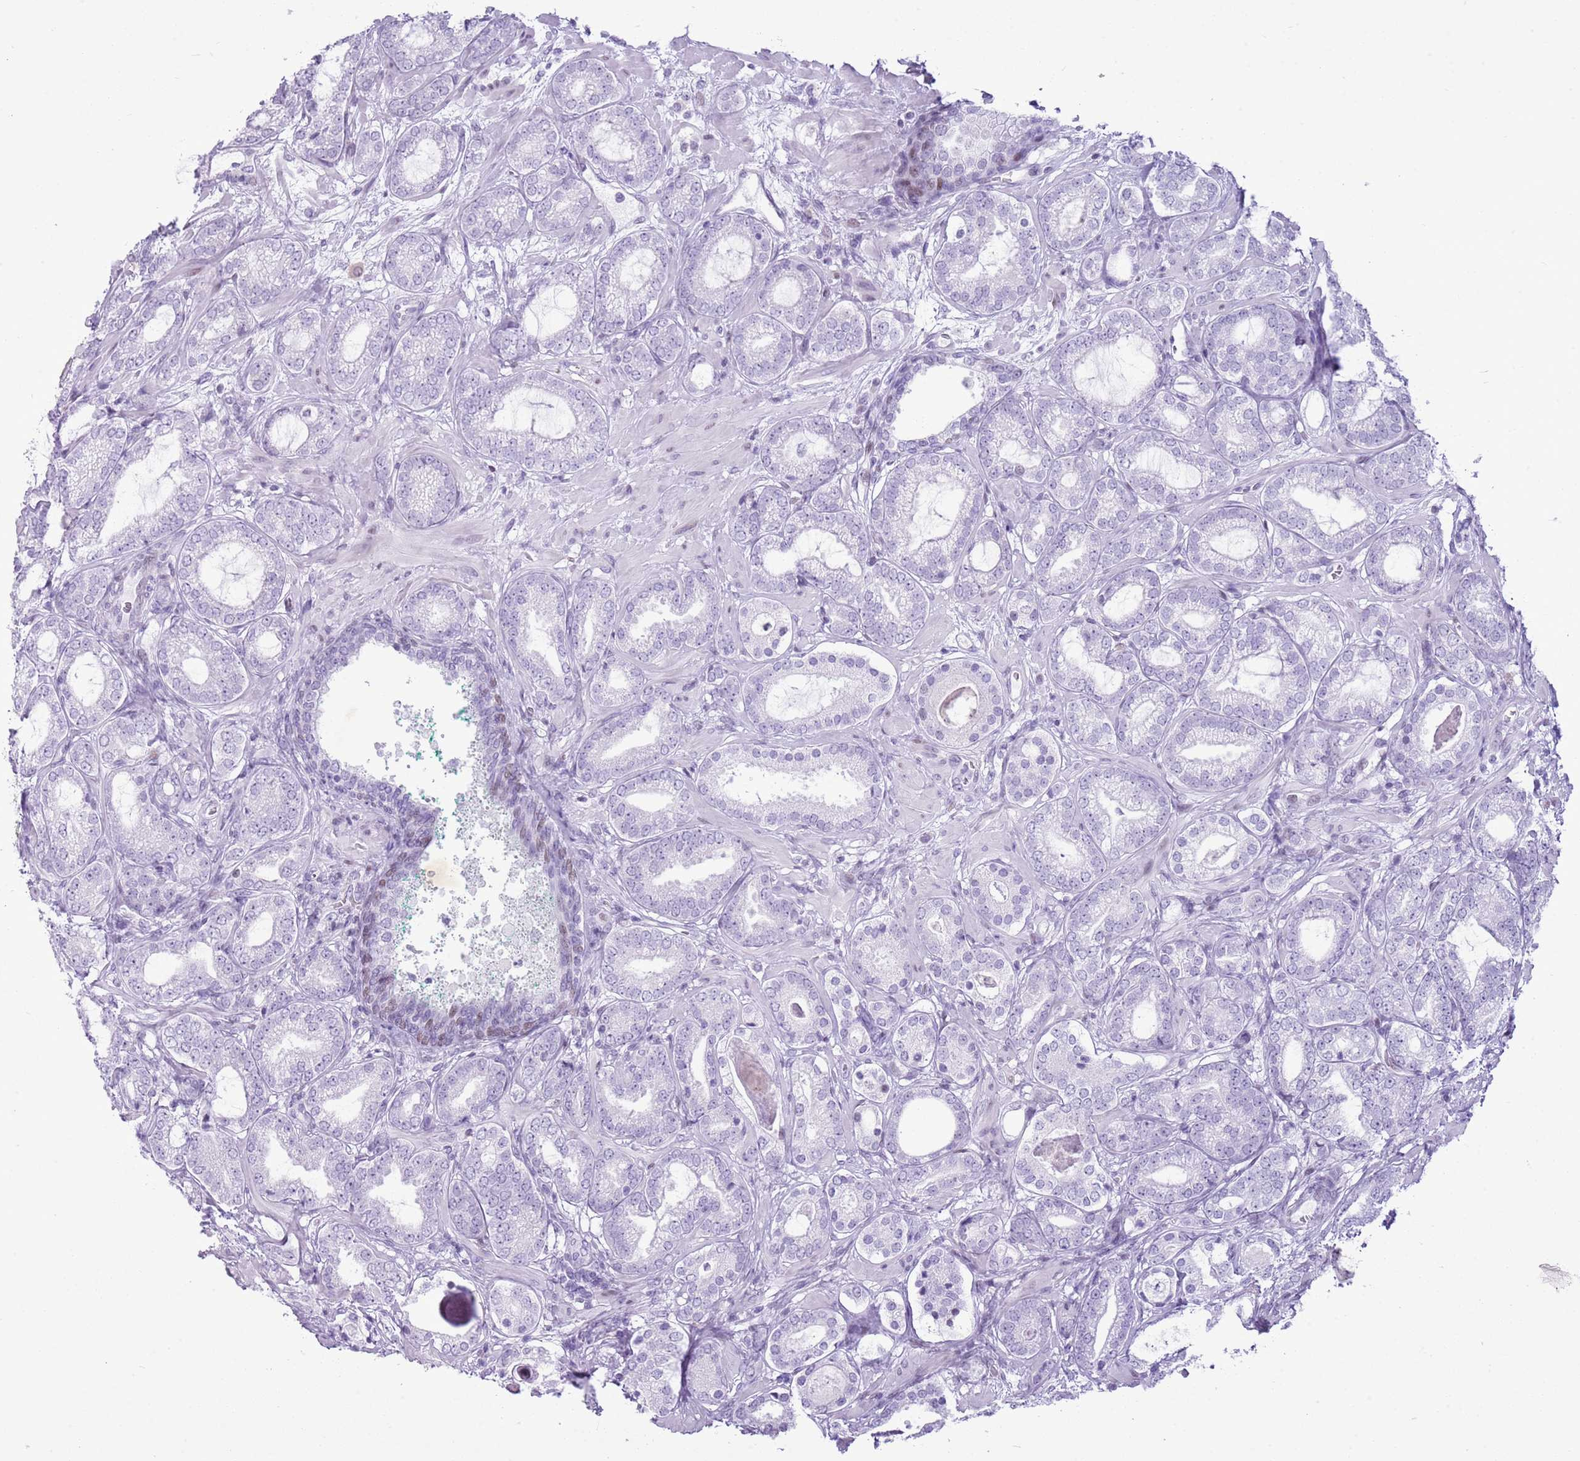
{"staining": {"intensity": "negative", "quantity": "none", "location": "none"}, "tissue": "prostate cancer", "cell_type": "Tumor cells", "image_type": "cancer", "snomed": [{"axis": "morphology", "description": "Adenocarcinoma, High grade"}, {"axis": "topography", "description": "Prostate"}], "caption": "Immunohistochemistry (IHC) of prostate high-grade adenocarcinoma demonstrates no staining in tumor cells. (DAB (3,3'-diaminobenzidine) immunohistochemistry with hematoxylin counter stain).", "gene": "ASIP", "patient": {"sex": "male", "age": 60}}